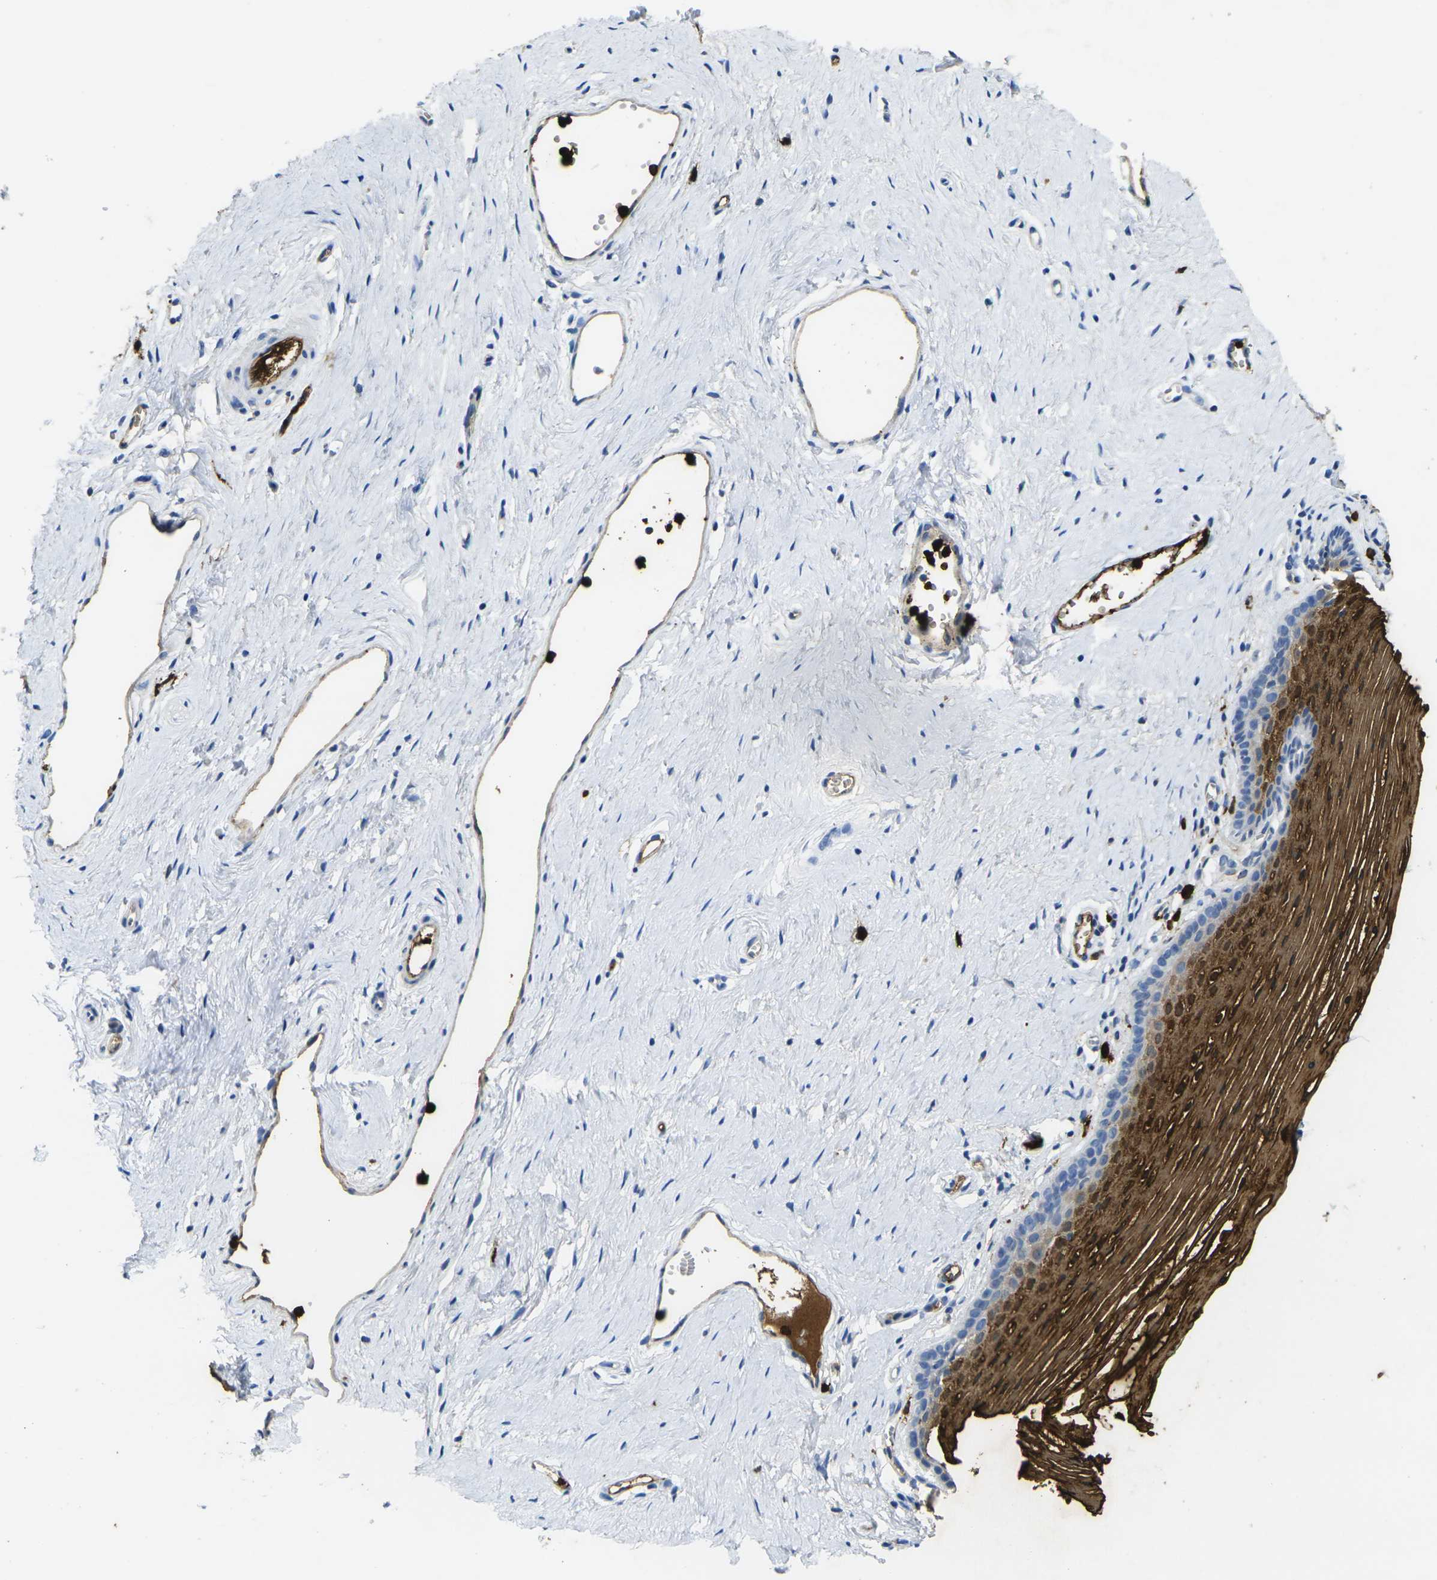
{"staining": {"intensity": "strong", "quantity": ">75%", "location": "cytoplasmic/membranous"}, "tissue": "vagina", "cell_type": "Squamous epithelial cells", "image_type": "normal", "snomed": [{"axis": "morphology", "description": "Normal tissue, NOS"}, {"axis": "topography", "description": "Vagina"}], "caption": "Strong cytoplasmic/membranous protein staining is seen in about >75% of squamous epithelial cells in vagina.", "gene": "S100A9", "patient": {"sex": "female", "age": 32}}